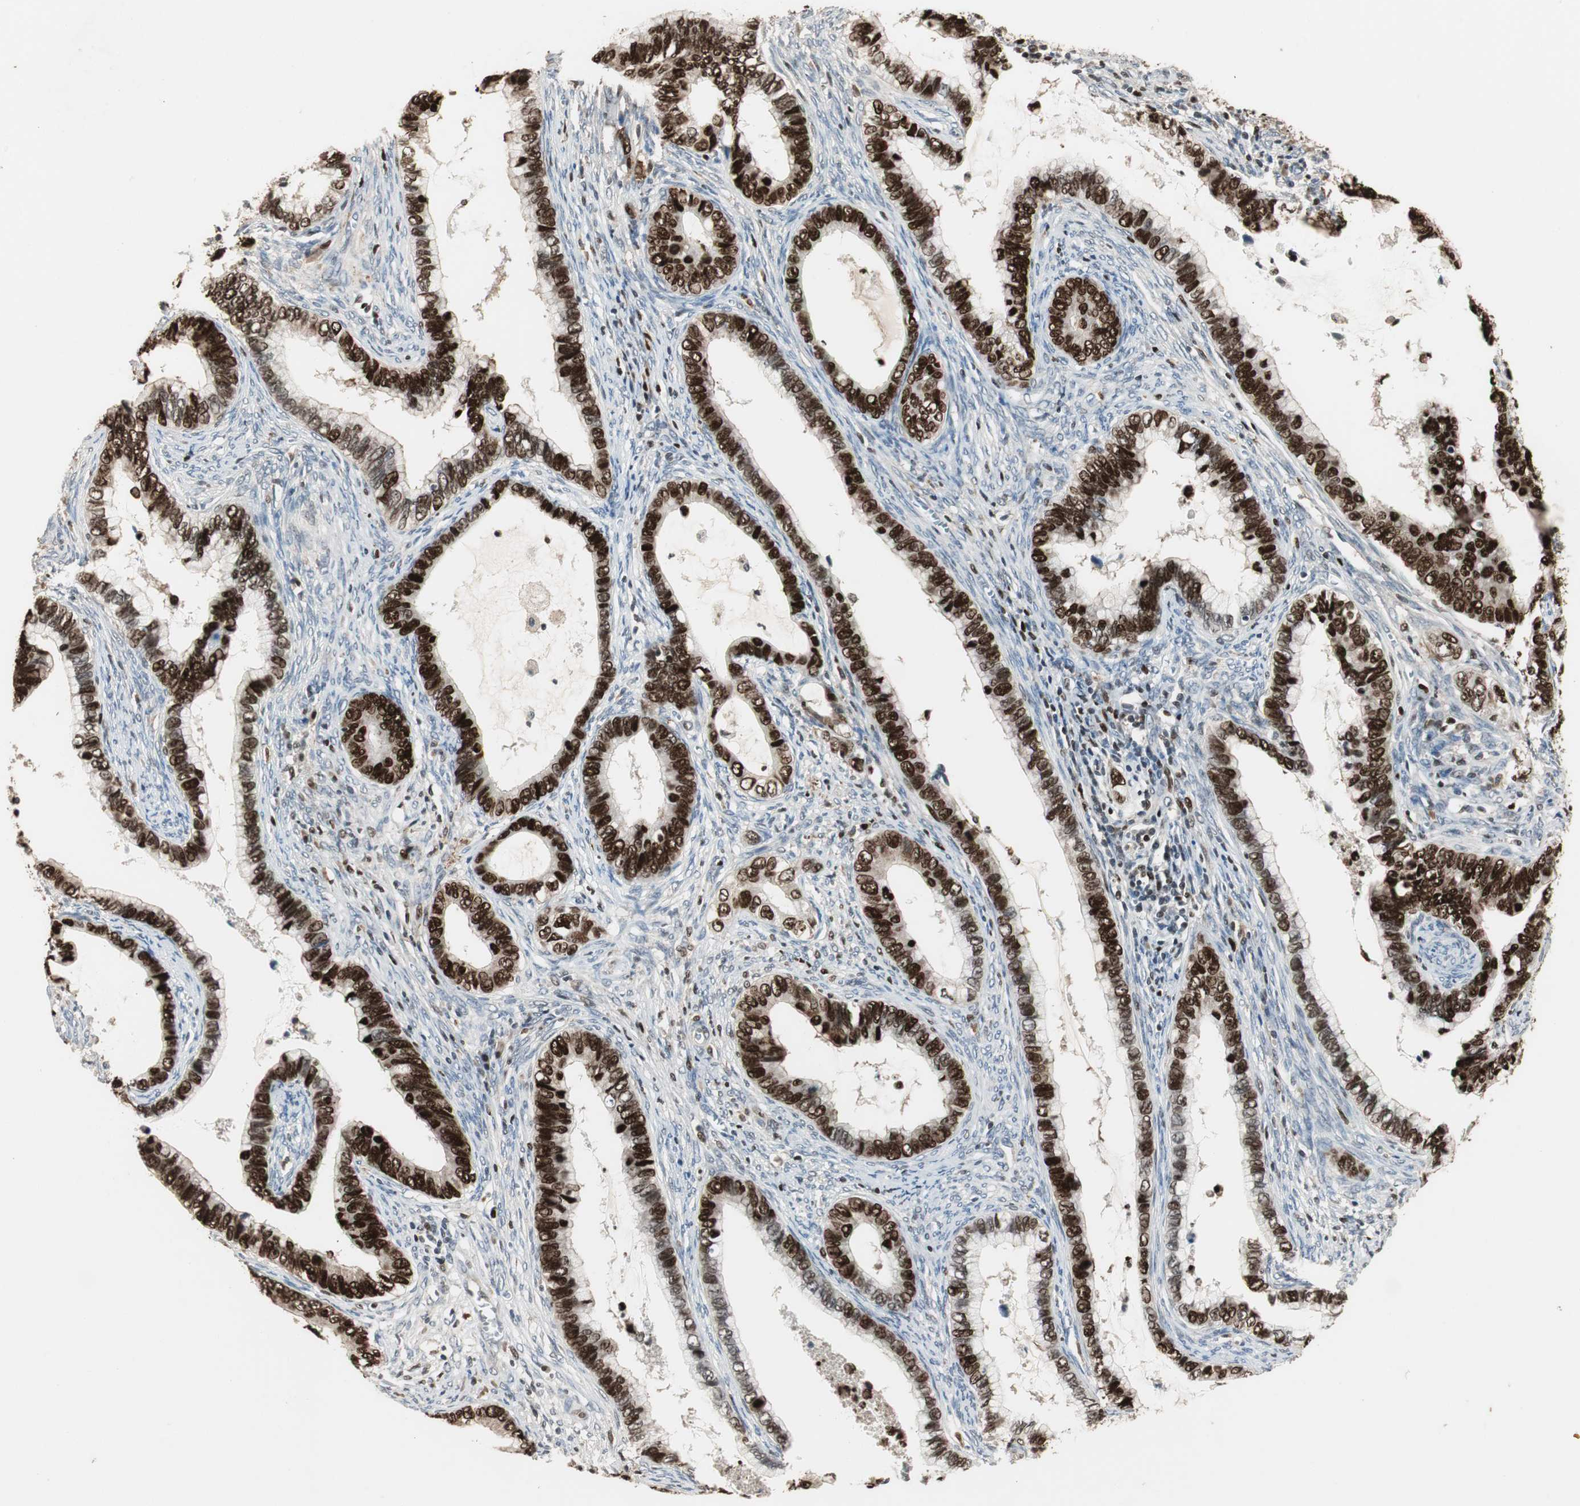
{"staining": {"intensity": "strong", "quantity": ">75%", "location": "nuclear"}, "tissue": "cervical cancer", "cell_type": "Tumor cells", "image_type": "cancer", "snomed": [{"axis": "morphology", "description": "Adenocarcinoma, NOS"}, {"axis": "topography", "description": "Cervix"}], "caption": "Immunohistochemical staining of human adenocarcinoma (cervical) shows high levels of strong nuclear protein staining in approximately >75% of tumor cells.", "gene": "FEN1", "patient": {"sex": "female", "age": 44}}